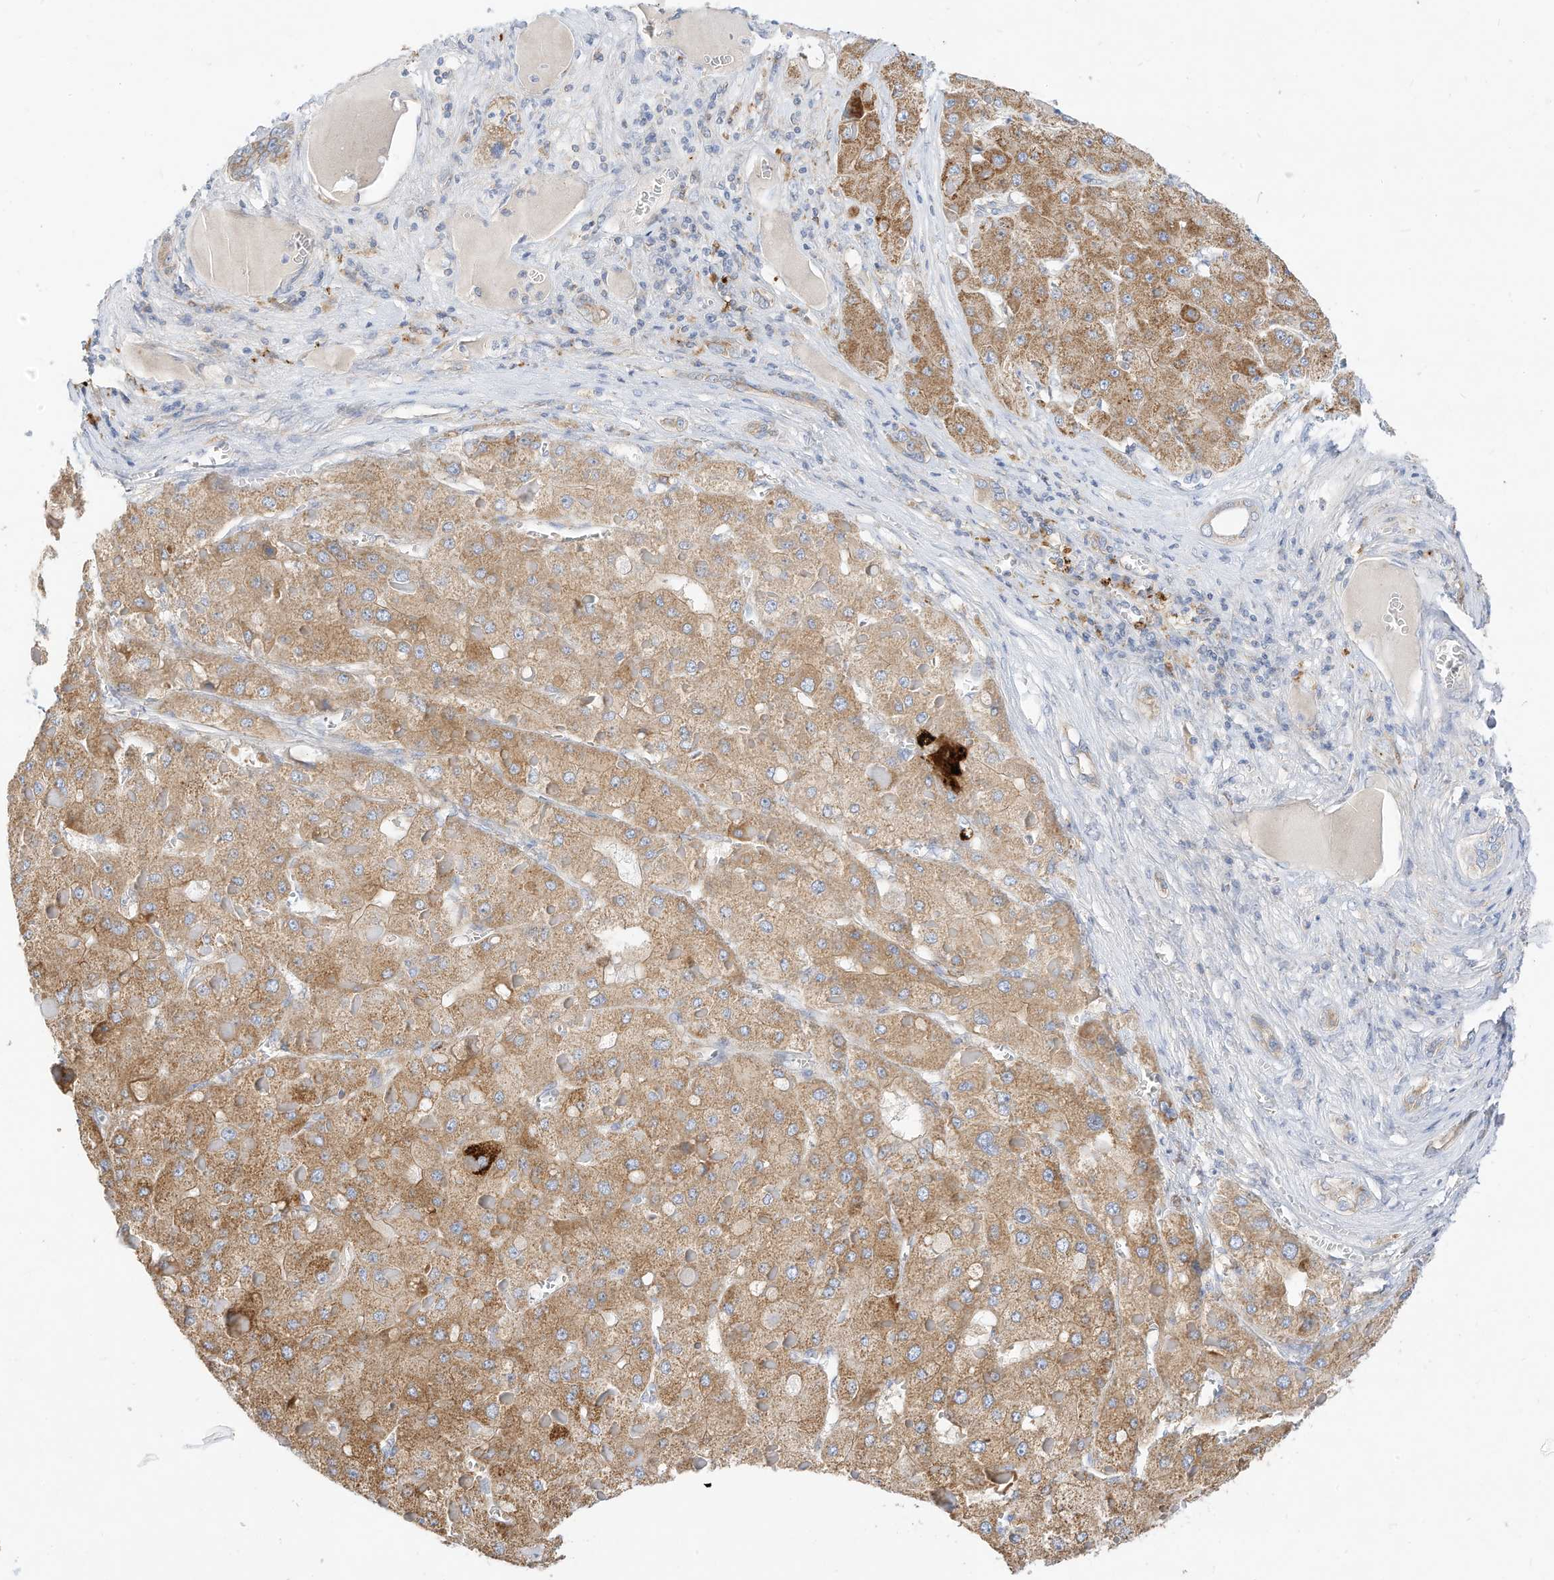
{"staining": {"intensity": "moderate", "quantity": ">75%", "location": "cytoplasmic/membranous"}, "tissue": "liver cancer", "cell_type": "Tumor cells", "image_type": "cancer", "snomed": [{"axis": "morphology", "description": "Carcinoma, Hepatocellular, NOS"}, {"axis": "topography", "description": "Liver"}], "caption": "High-power microscopy captured an IHC histopathology image of hepatocellular carcinoma (liver), revealing moderate cytoplasmic/membranous staining in approximately >75% of tumor cells. (Stains: DAB (3,3'-diaminobenzidine) in brown, nuclei in blue, Microscopy: brightfield microscopy at high magnification).", "gene": "RHOH", "patient": {"sex": "female", "age": 73}}